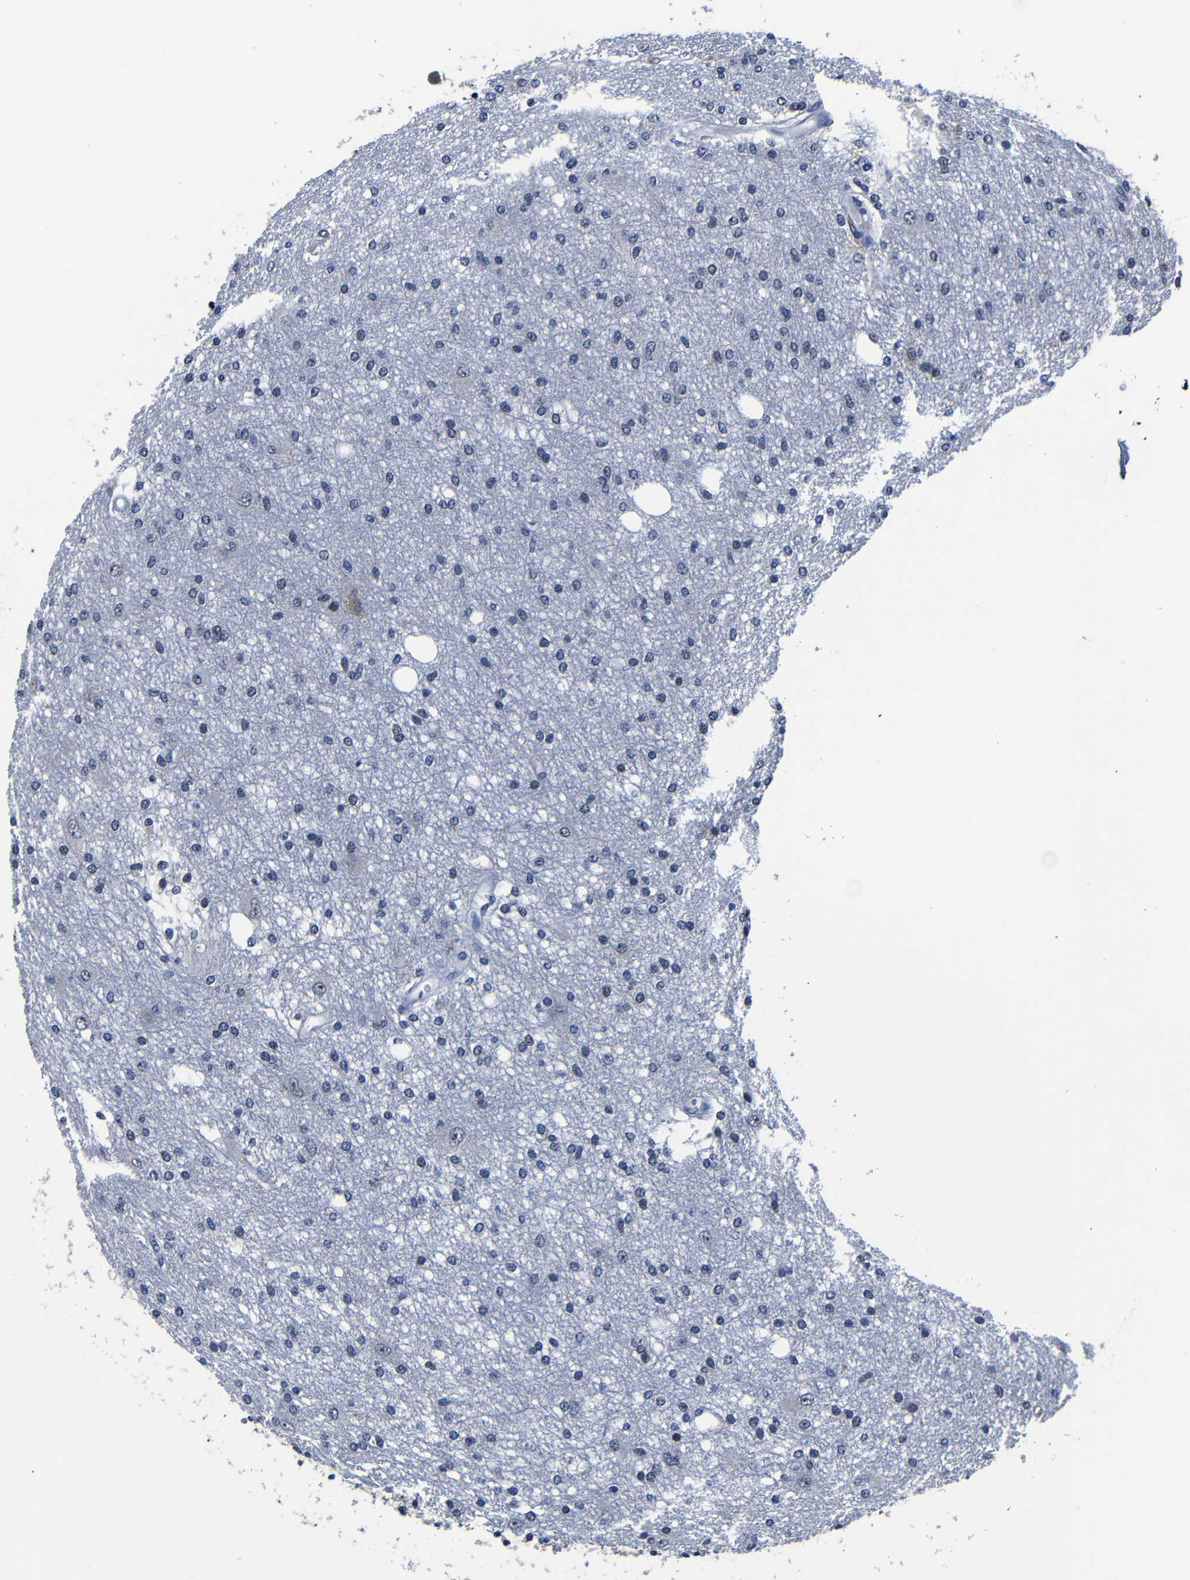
{"staining": {"intensity": "negative", "quantity": "none", "location": "none"}, "tissue": "glioma", "cell_type": "Tumor cells", "image_type": "cancer", "snomed": [{"axis": "morphology", "description": "Glioma, malignant, High grade"}, {"axis": "topography", "description": "Brain"}], "caption": "Glioma was stained to show a protein in brown. There is no significant expression in tumor cells.", "gene": "DEPP1", "patient": {"sex": "female", "age": 59}}